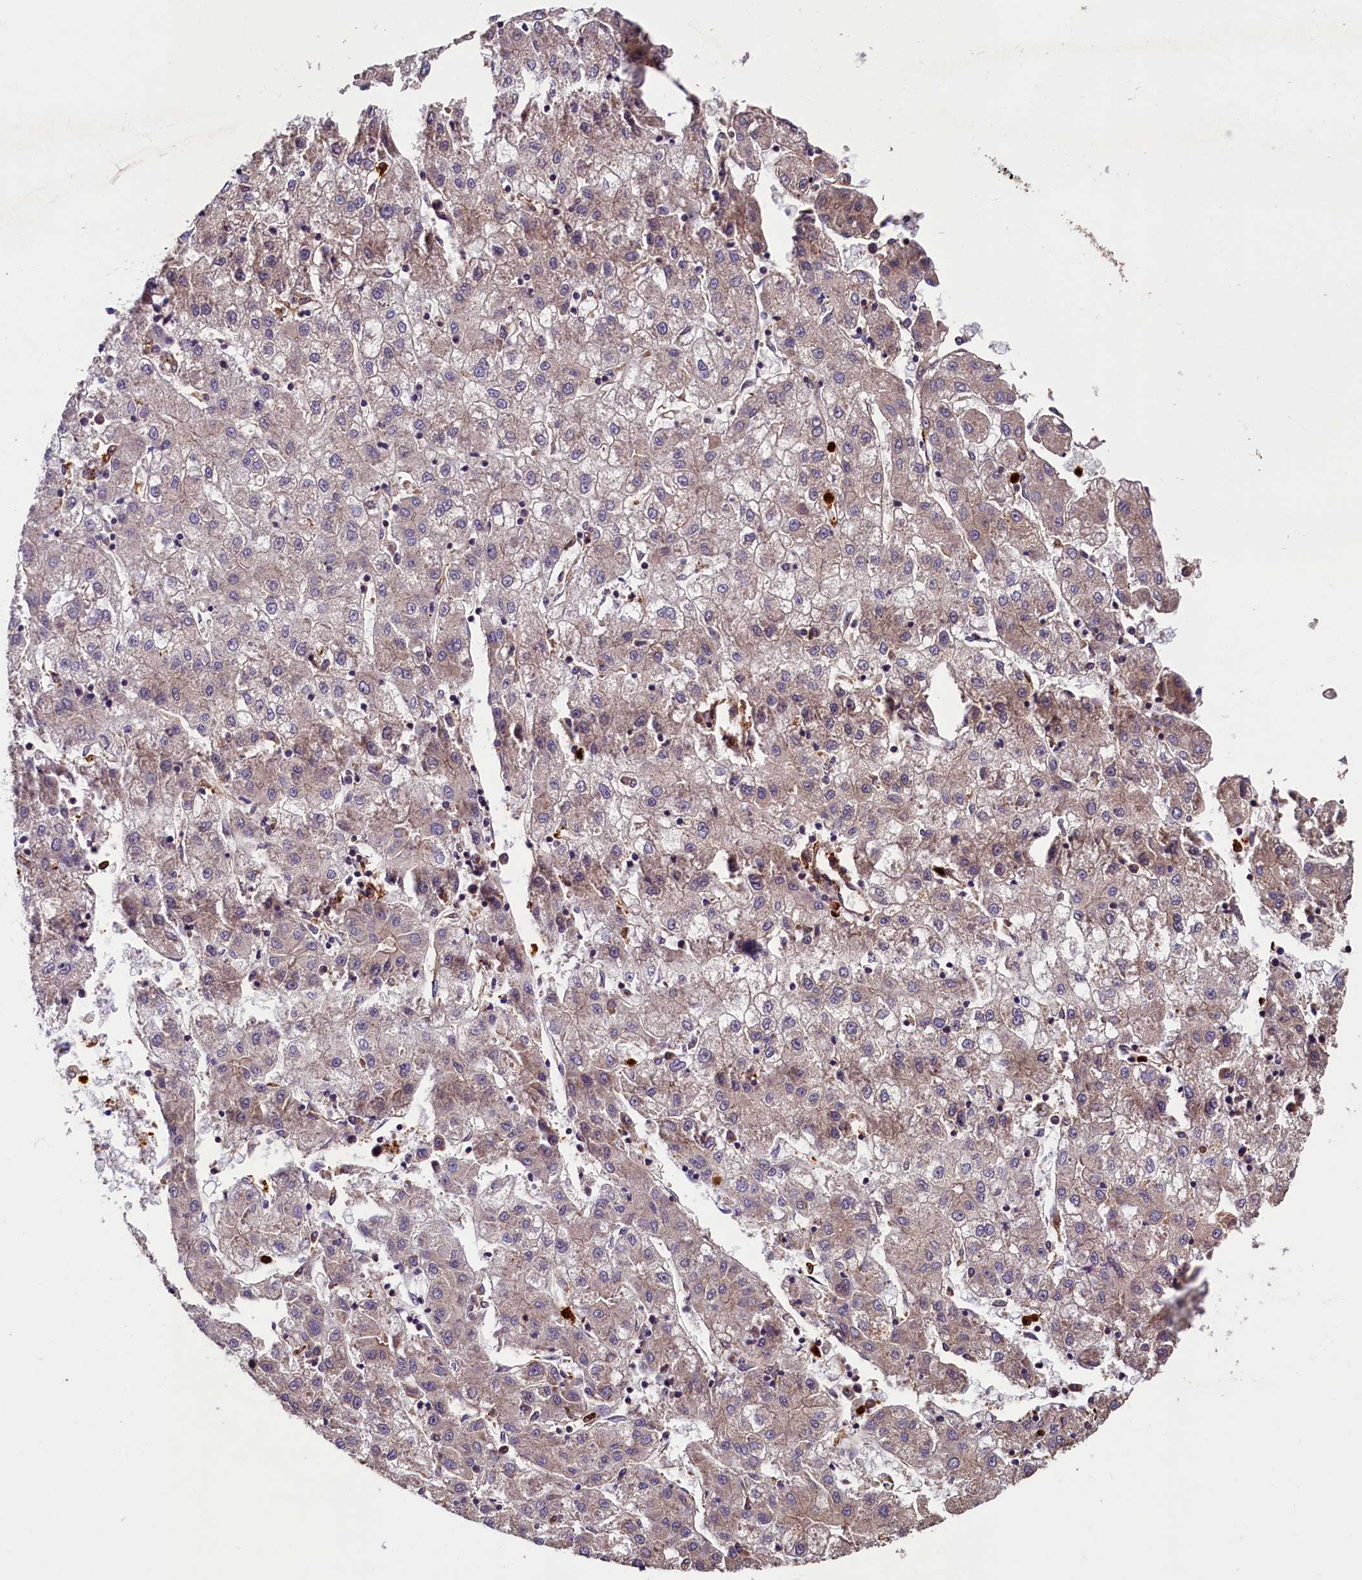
{"staining": {"intensity": "weak", "quantity": "<25%", "location": "cytoplasmic/membranous"}, "tissue": "liver cancer", "cell_type": "Tumor cells", "image_type": "cancer", "snomed": [{"axis": "morphology", "description": "Carcinoma, Hepatocellular, NOS"}, {"axis": "topography", "description": "Liver"}], "caption": "Liver cancer was stained to show a protein in brown. There is no significant staining in tumor cells.", "gene": "CCDC102B", "patient": {"sex": "male", "age": 72}}